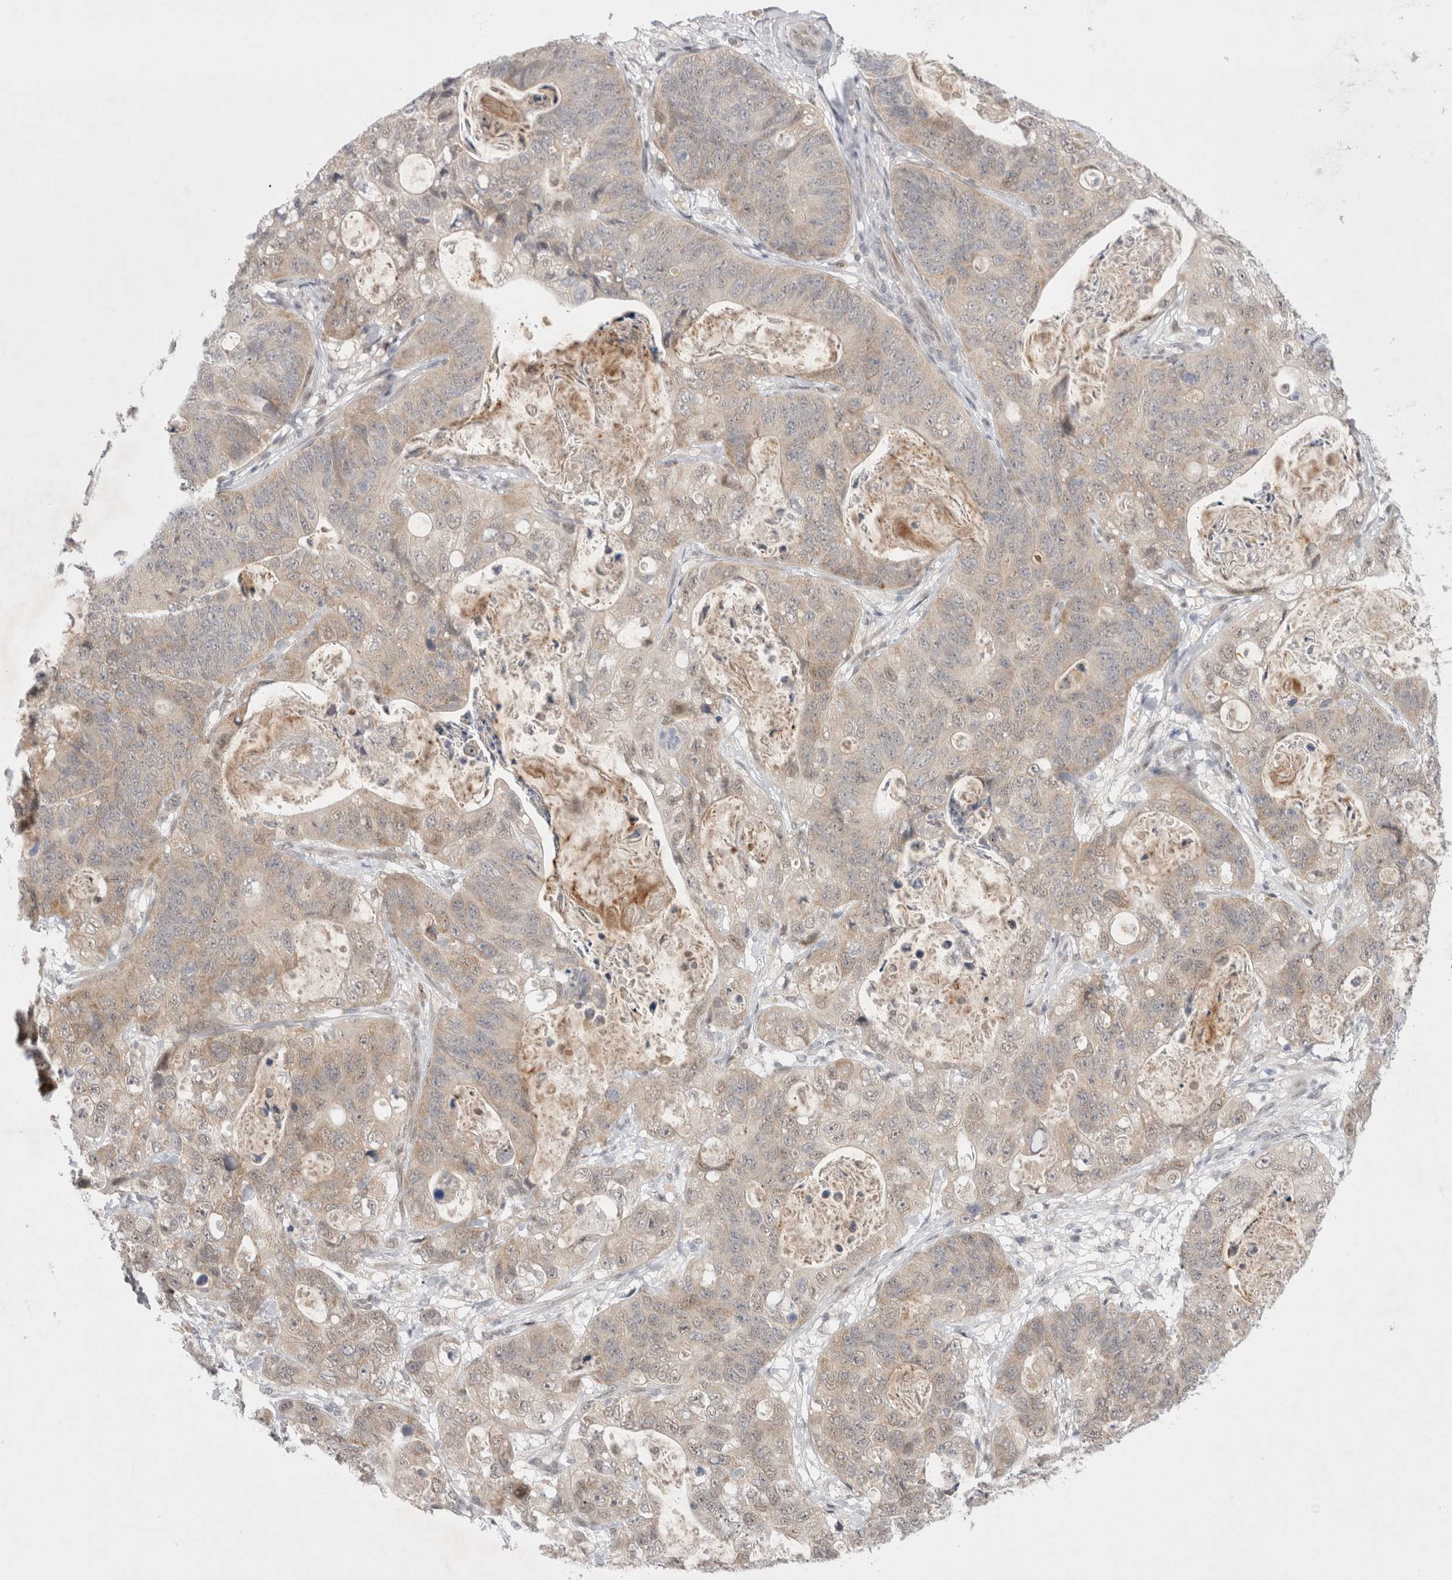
{"staining": {"intensity": "weak", "quantity": "<25%", "location": "cytoplasmic/membranous"}, "tissue": "stomach cancer", "cell_type": "Tumor cells", "image_type": "cancer", "snomed": [{"axis": "morphology", "description": "Normal tissue, NOS"}, {"axis": "morphology", "description": "Adenocarcinoma, NOS"}, {"axis": "topography", "description": "Stomach"}], "caption": "DAB (3,3'-diaminobenzidine) immunohistochemical staining of adenocarcinoma (stomach) shows no significant positivity in tumor cells.", "gene": "WIPF2", "patient": {"sex": "female", "age": 89}}